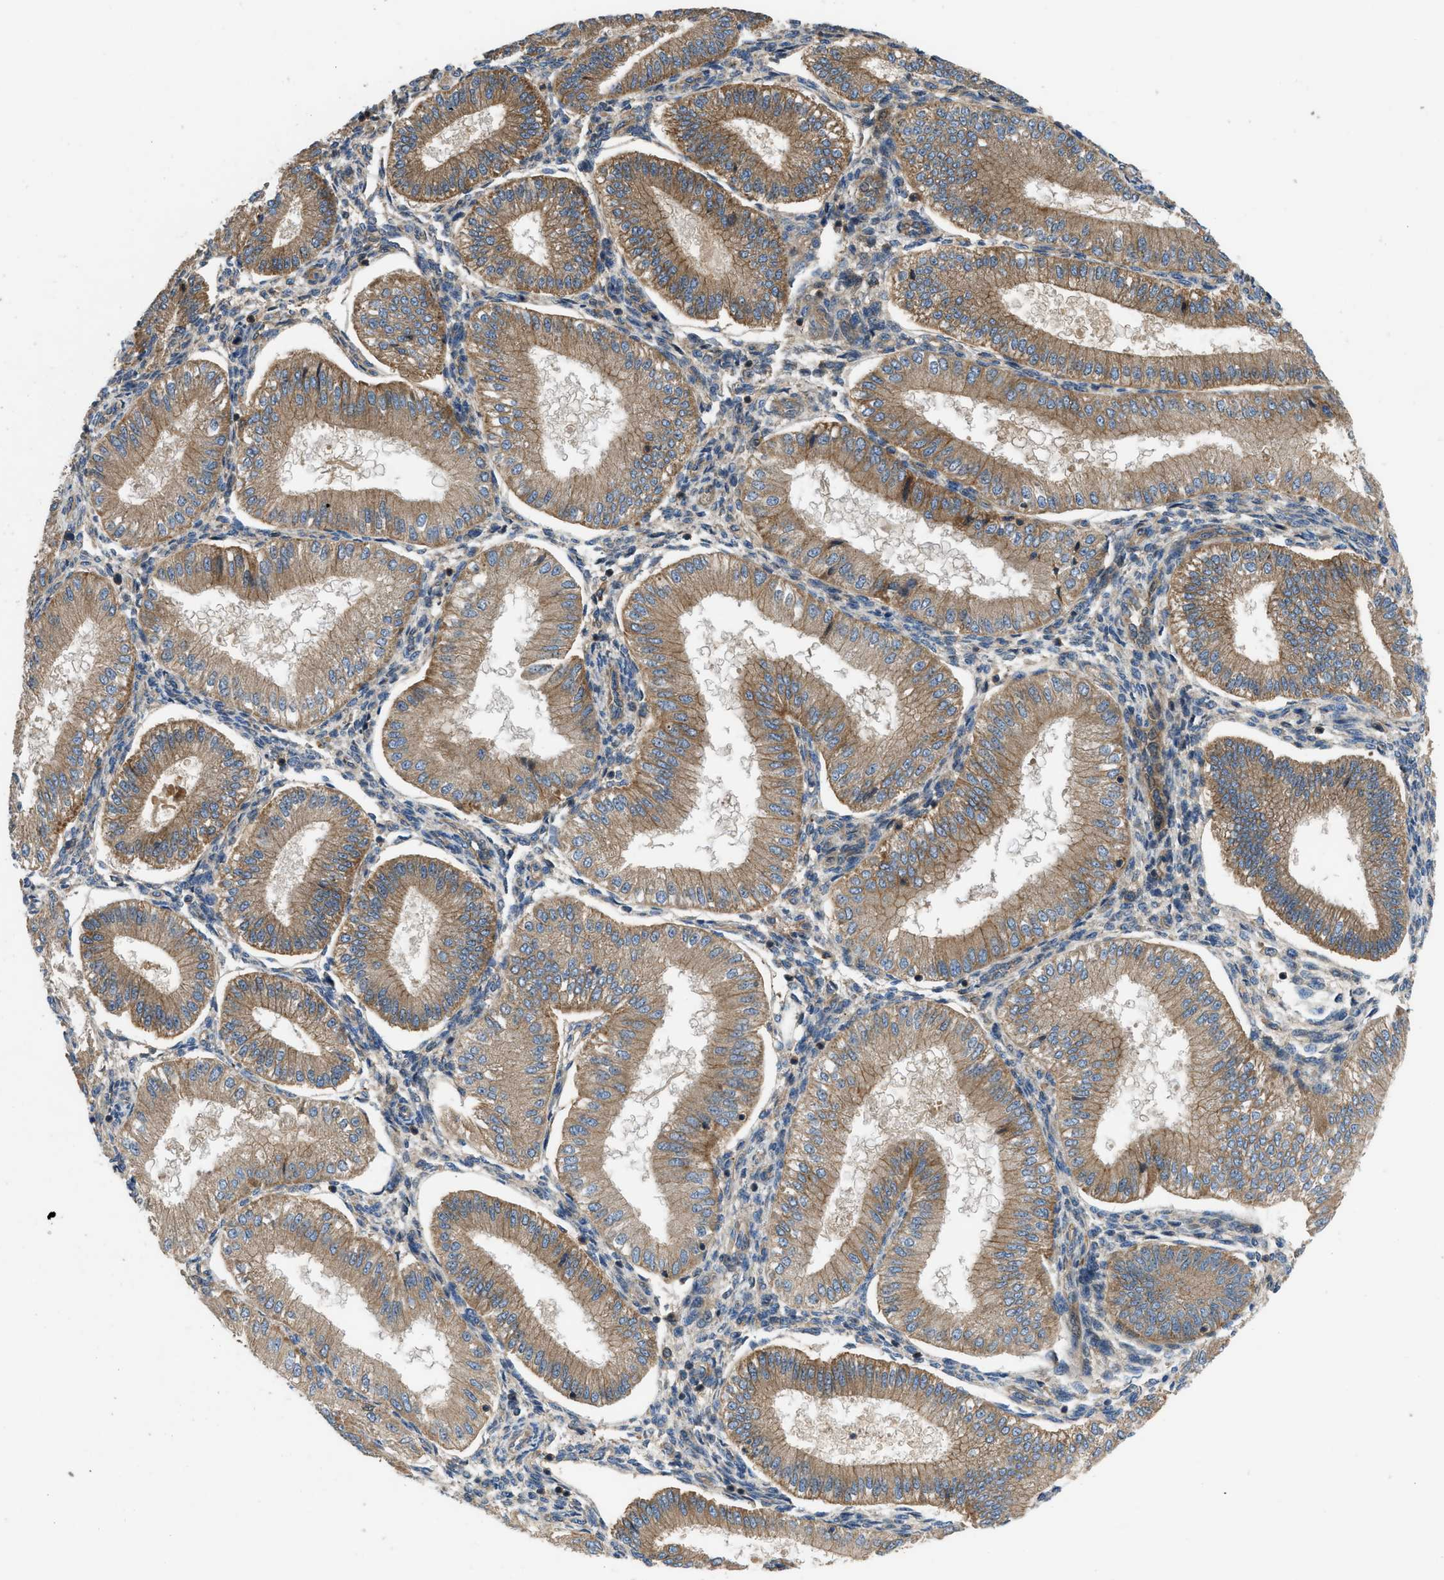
{"staining": {"intensity": "weak", "quantity": "25%-75%", "location": "cytoplasmic/membranous"}, "tissue": "endometrium", "cell_type": "Cells in endometrial stroma", "image_type": "normal", "snomed": [{"axis": "morphology", "description": "Normal tissue, NOS"}, {"axis": "topography", "description": "Endometrium"}], "caption": "IHC photomicrograph of benign endometrium: endometrium stained using IHC shows low levels of weak protein expression localized specifically in the cytoplasmic/membranous of cells in endometrial stroma, appearing as a cytoplasmic/membranous brown color.", "gene": "CNNM3", "patient": {"sex": "female", "age": 39}}